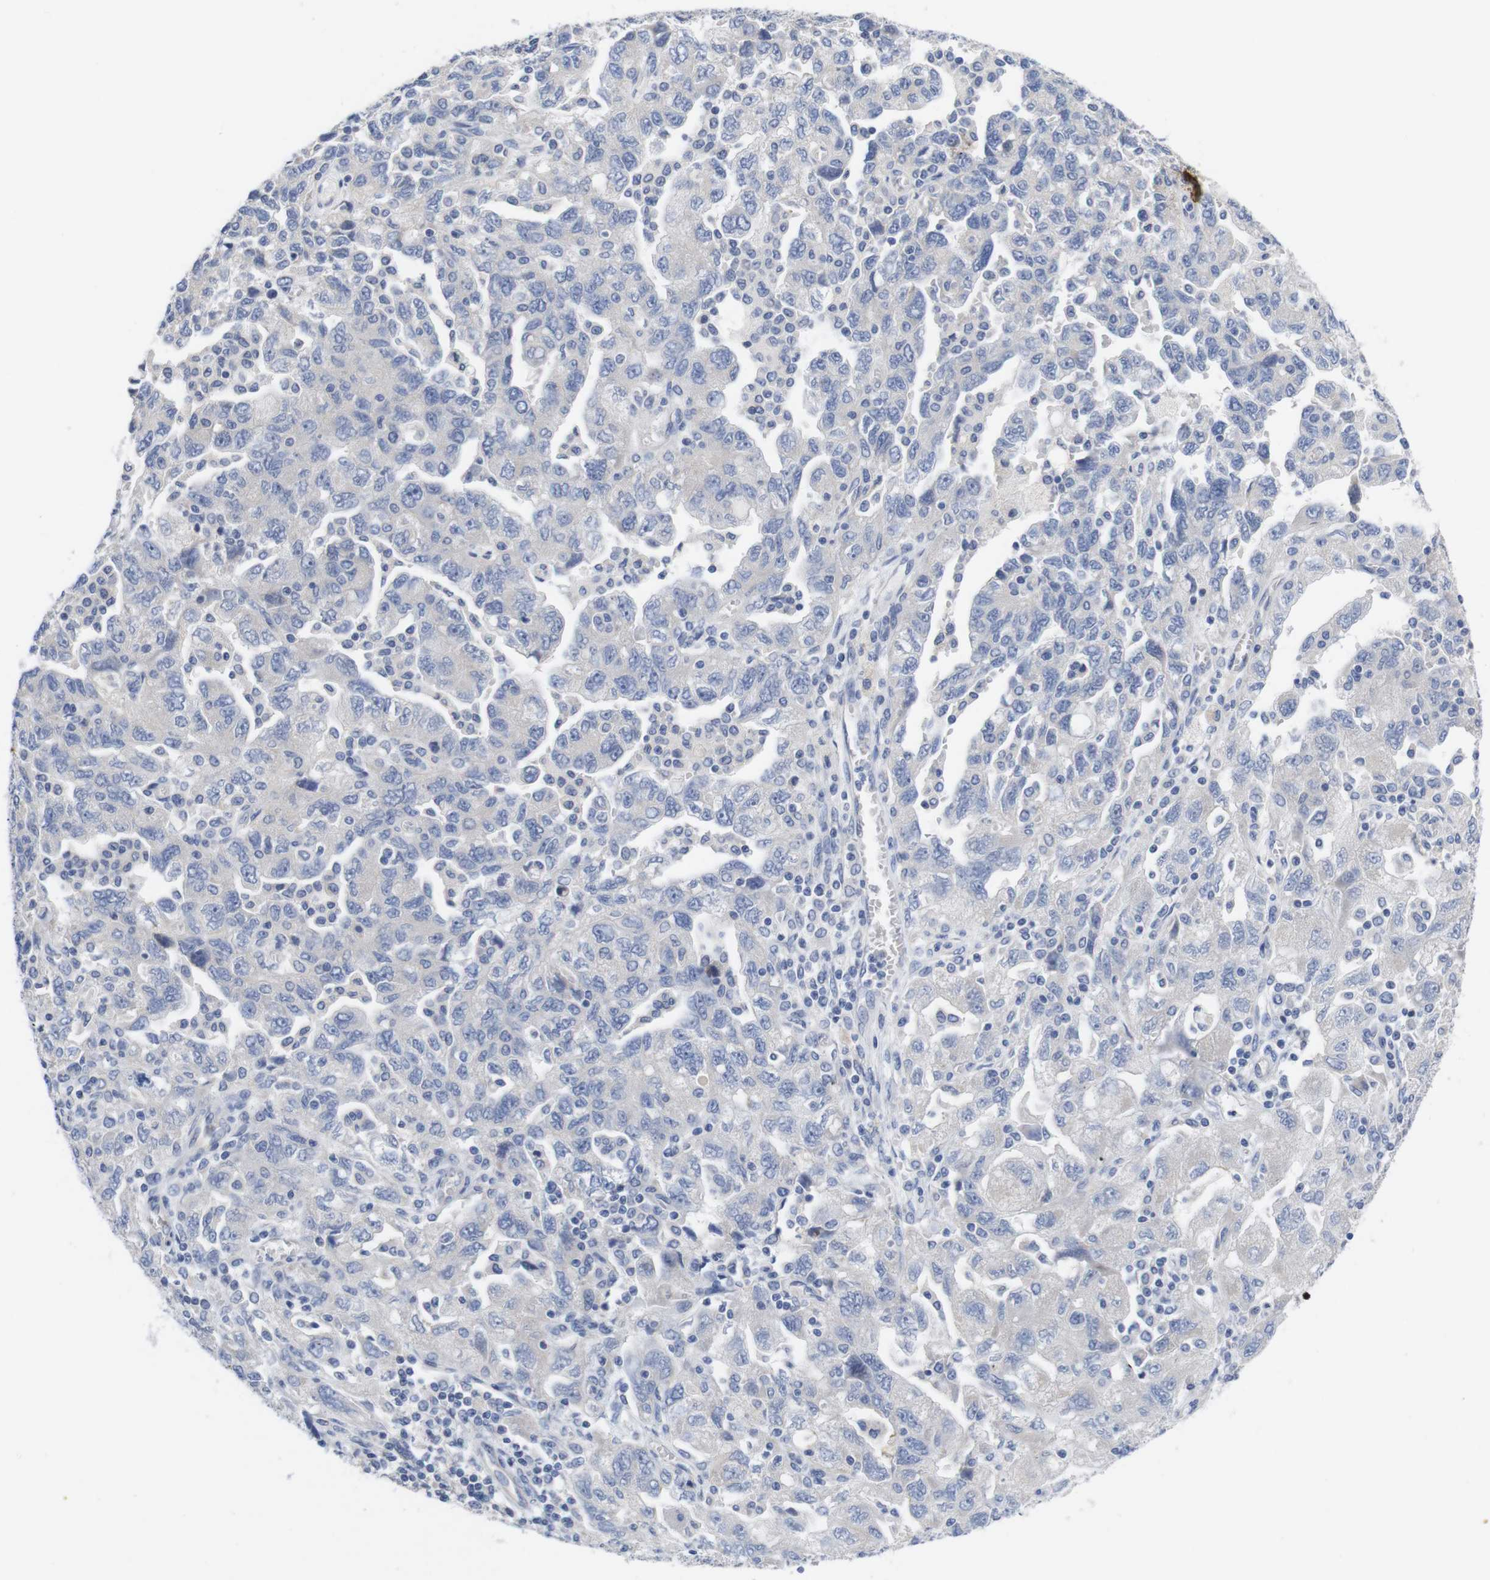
{"staining": {"intensity": "negative", "quantity": "none", "location": "none"}, "tissue": "ovarian cancer", "cell_type": "Tumor cells", "image_type": "cancer", "snomed": [{"axis": "morphology", "description": "Carcinoma, NOS"}, {"axis": "morphology", "description": "Cystadenocarcinoma, serous, NOS"}, {"axis": "topography", "description": "Ovary"}], "caption": "Immunohistochemistry (IHC) image of neoplastic tissue: human carcinoma (ovarian) stained with DAB reveals no significant protein staining in tumor cells.", "gene": "TNNI3", "patient": {"sex": "female", "age": 69}}